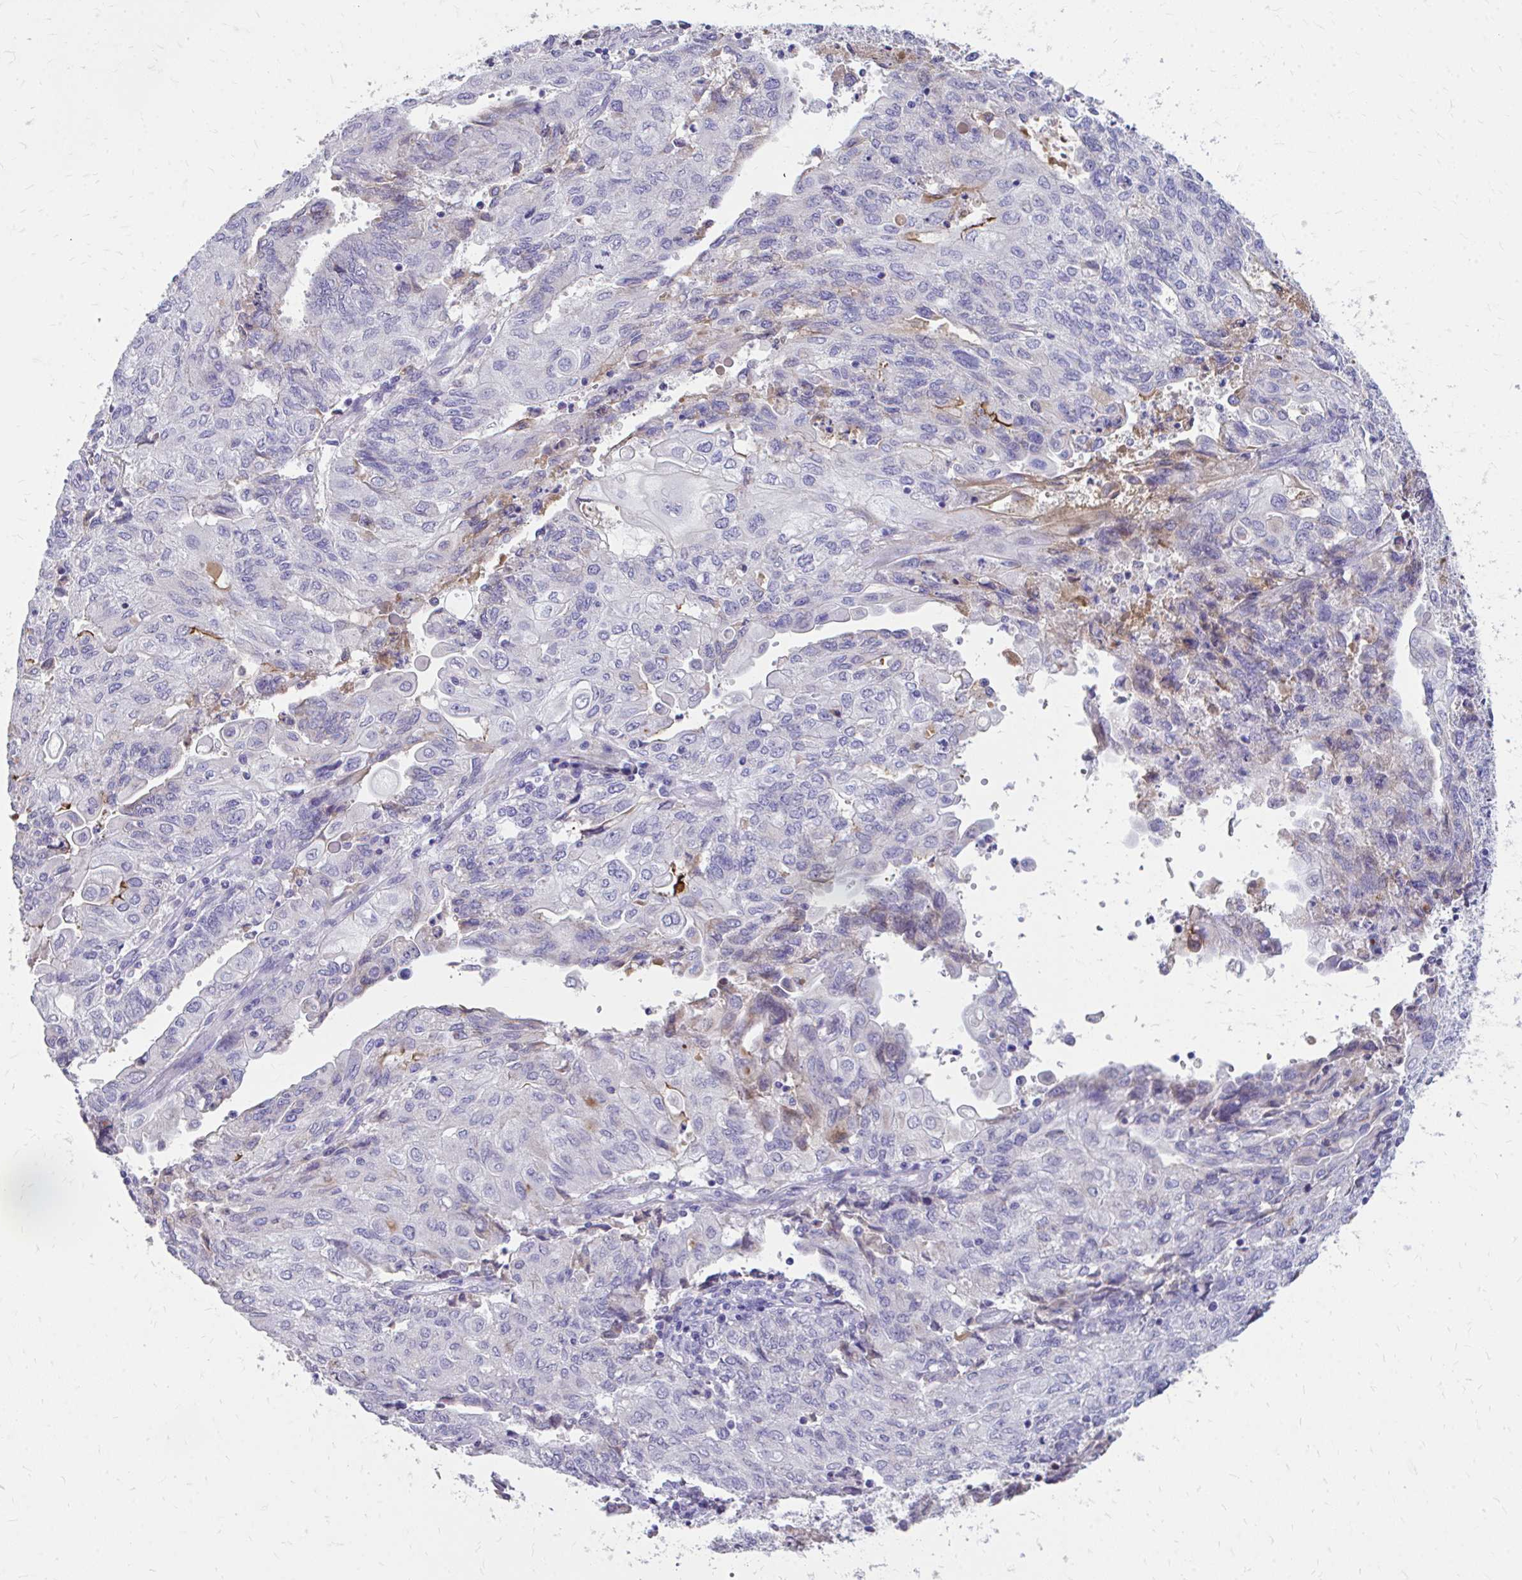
{"staining": {"intensity": "negative", "quantity": "none", "location": "none"}, "tissue": "endometrial cancer", "cell_type": "Tumor cells", "image_type": "cancer", "snomed": [{"axis": "morphology", "description": "Adenocarcinoma, NOS"}, {"axis": "topography", "description": "Endometrium"}], "caption": "This histopathology image is of endometrial cancer (adenocarcinoma) stained with immunohistochemistry to label a protein in brown with the nuclei are counter-stained blue. There is no positivity in tumor cells.", "gene": "CFH", "patient": {"sex": "female", "age": 54}}